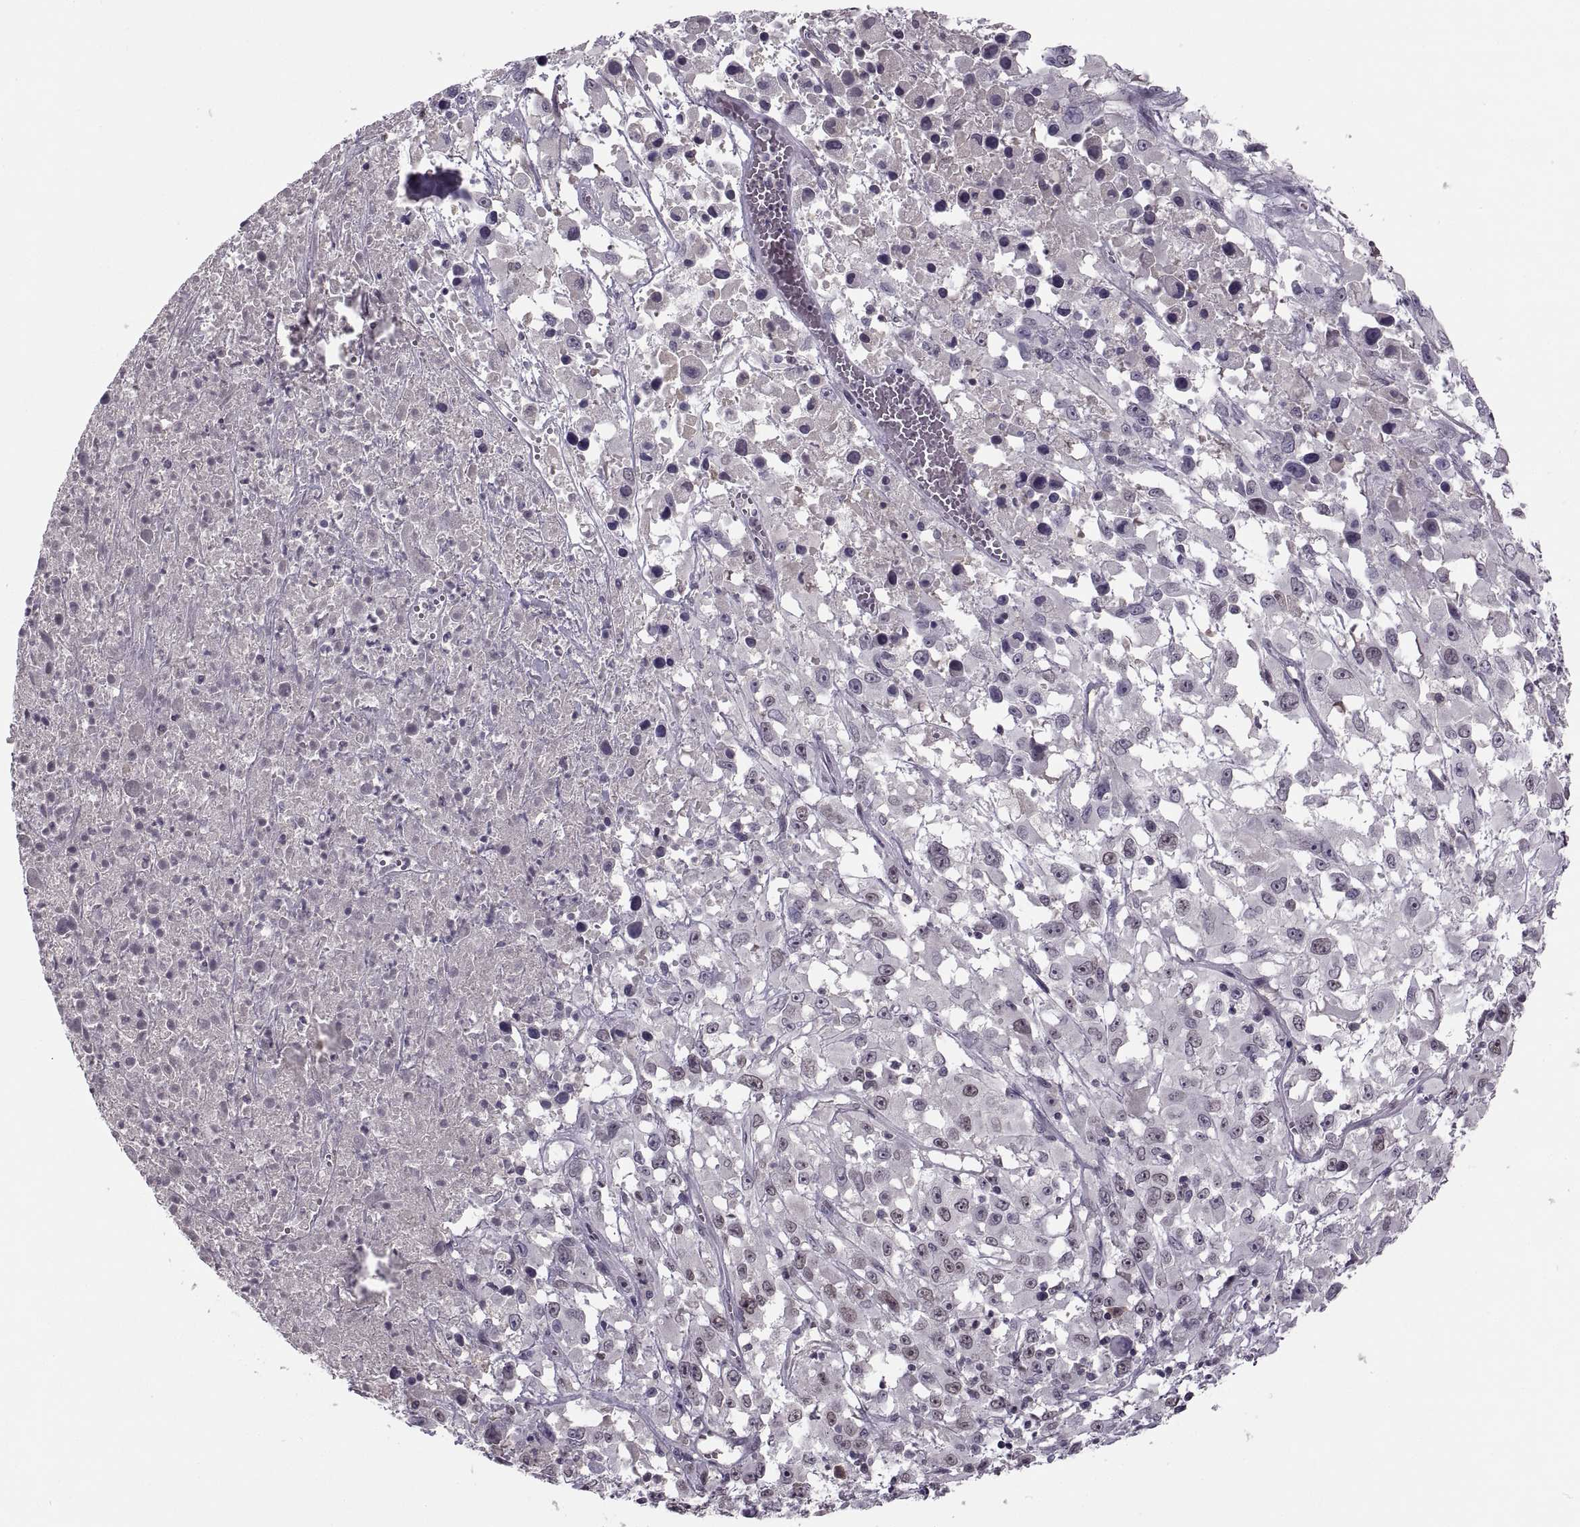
{"staining": {"intensity": "negative", "quantity": "none", "location": "none"}, "tissue": "melanoma", "cell_type": "Tumor cells", "image_type": "cancer", "snomed": [{"axis": "morphology", "description": "Malignant melanoma, Metastatic site"}, {"axis": "topography", "description": "Soft tissue"}], "caption": "Tumor cells show no significant positivity in malignant melanoma (metastatic site).", "gene": "CACNA1F", "patient": {"sex": "male", "age": 50}}